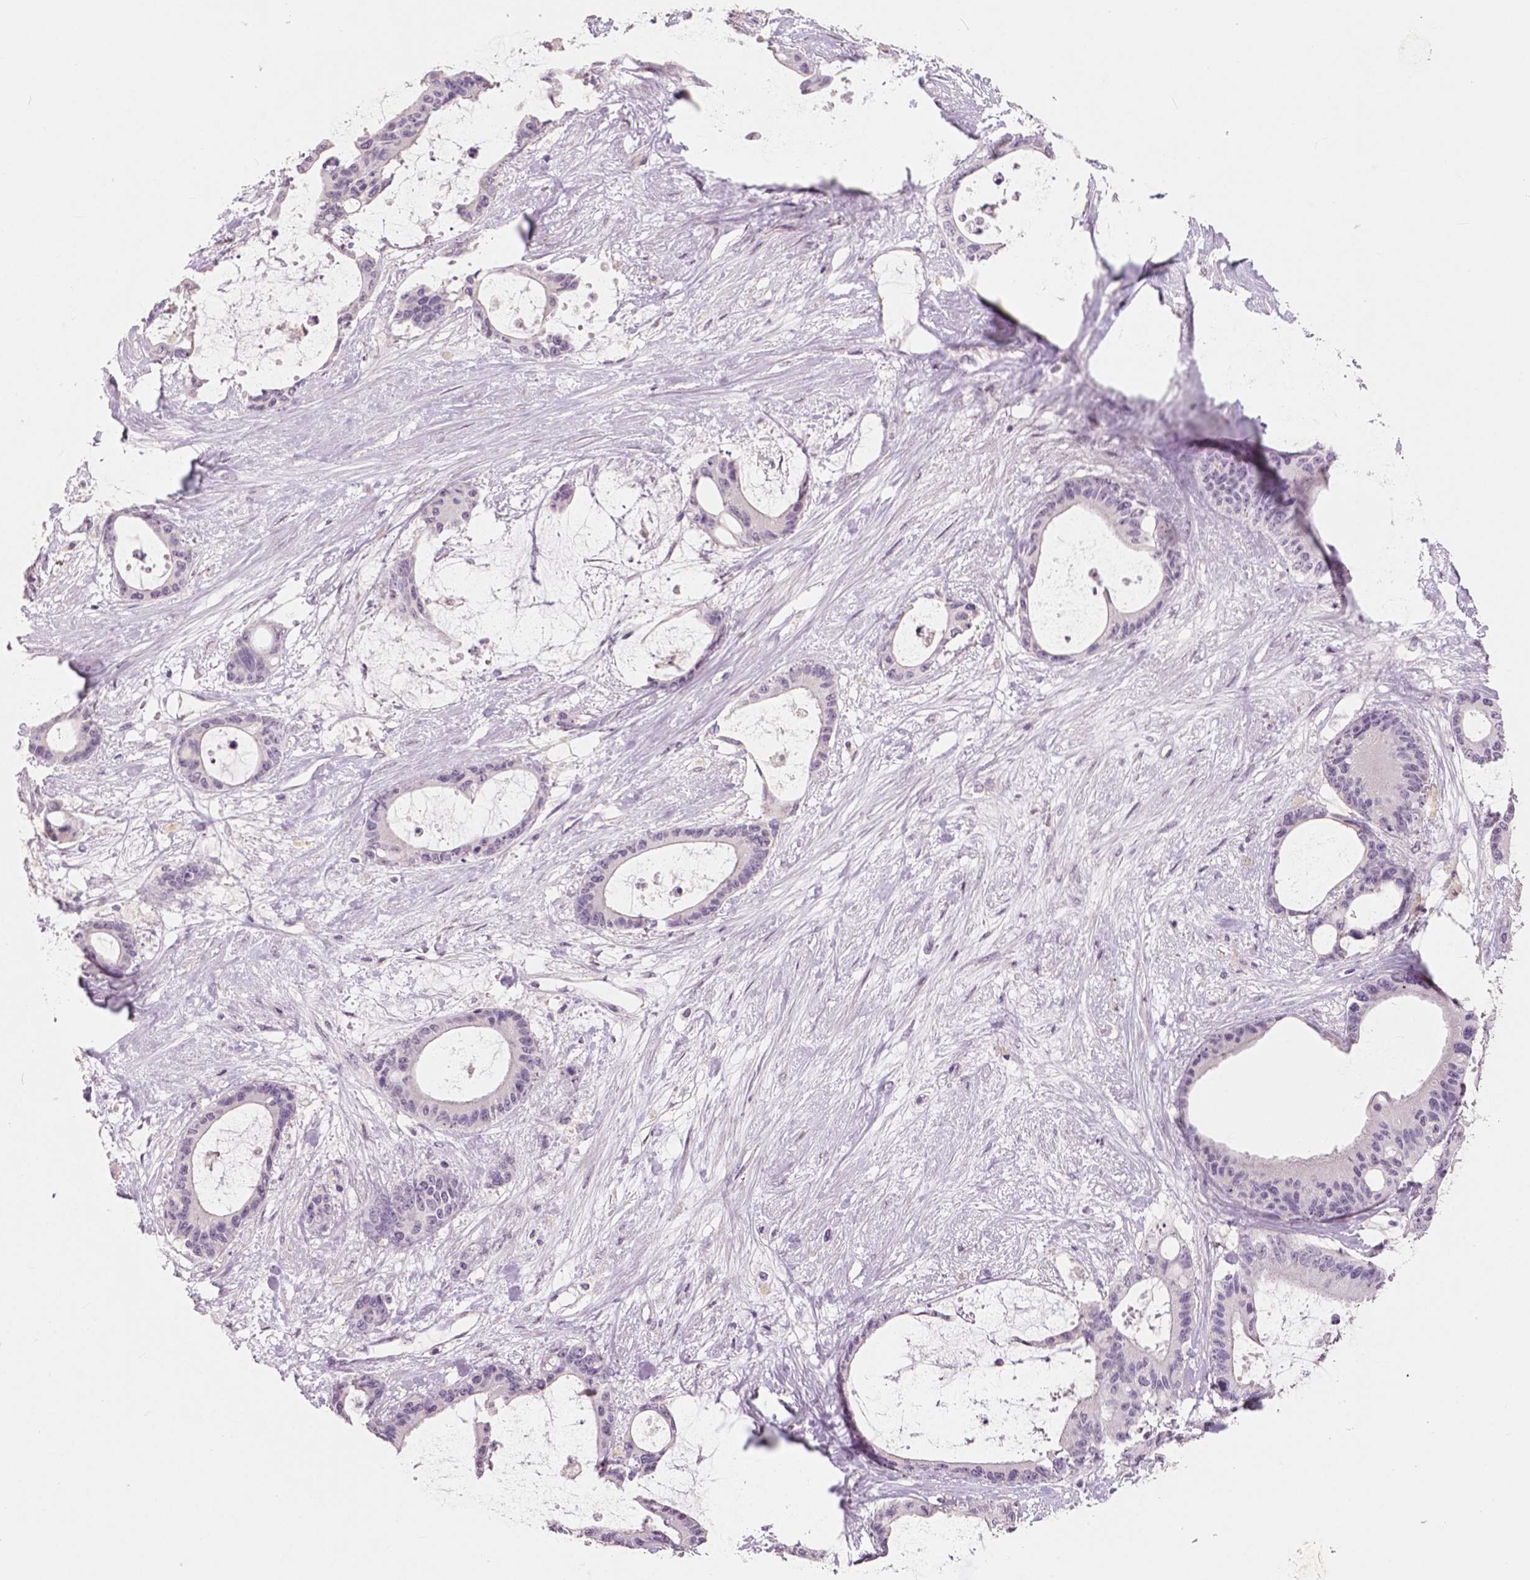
{"staining": {"intensity": "negative", "quantity": "none", "location": "none"}, "tissue": "liver cancer", "cell_type": "Tumor cells", "image_type": "cancer", "snomed": [{"axis": "morphology", "description": "Normal tissue, NOS"}, {"axis": "morphology", "description": "Cholangiocarcinoma"}, {"axis": "topography", "description": "Liver"}, {"axis": "topography", "description": "Peripheral nerve tissue"}], "caption": "Tumor cells show no significant staining in liver cholangiocarcinoma.", "gene": "NECAB1", "patient": {"sex": "female", "age": 73}}